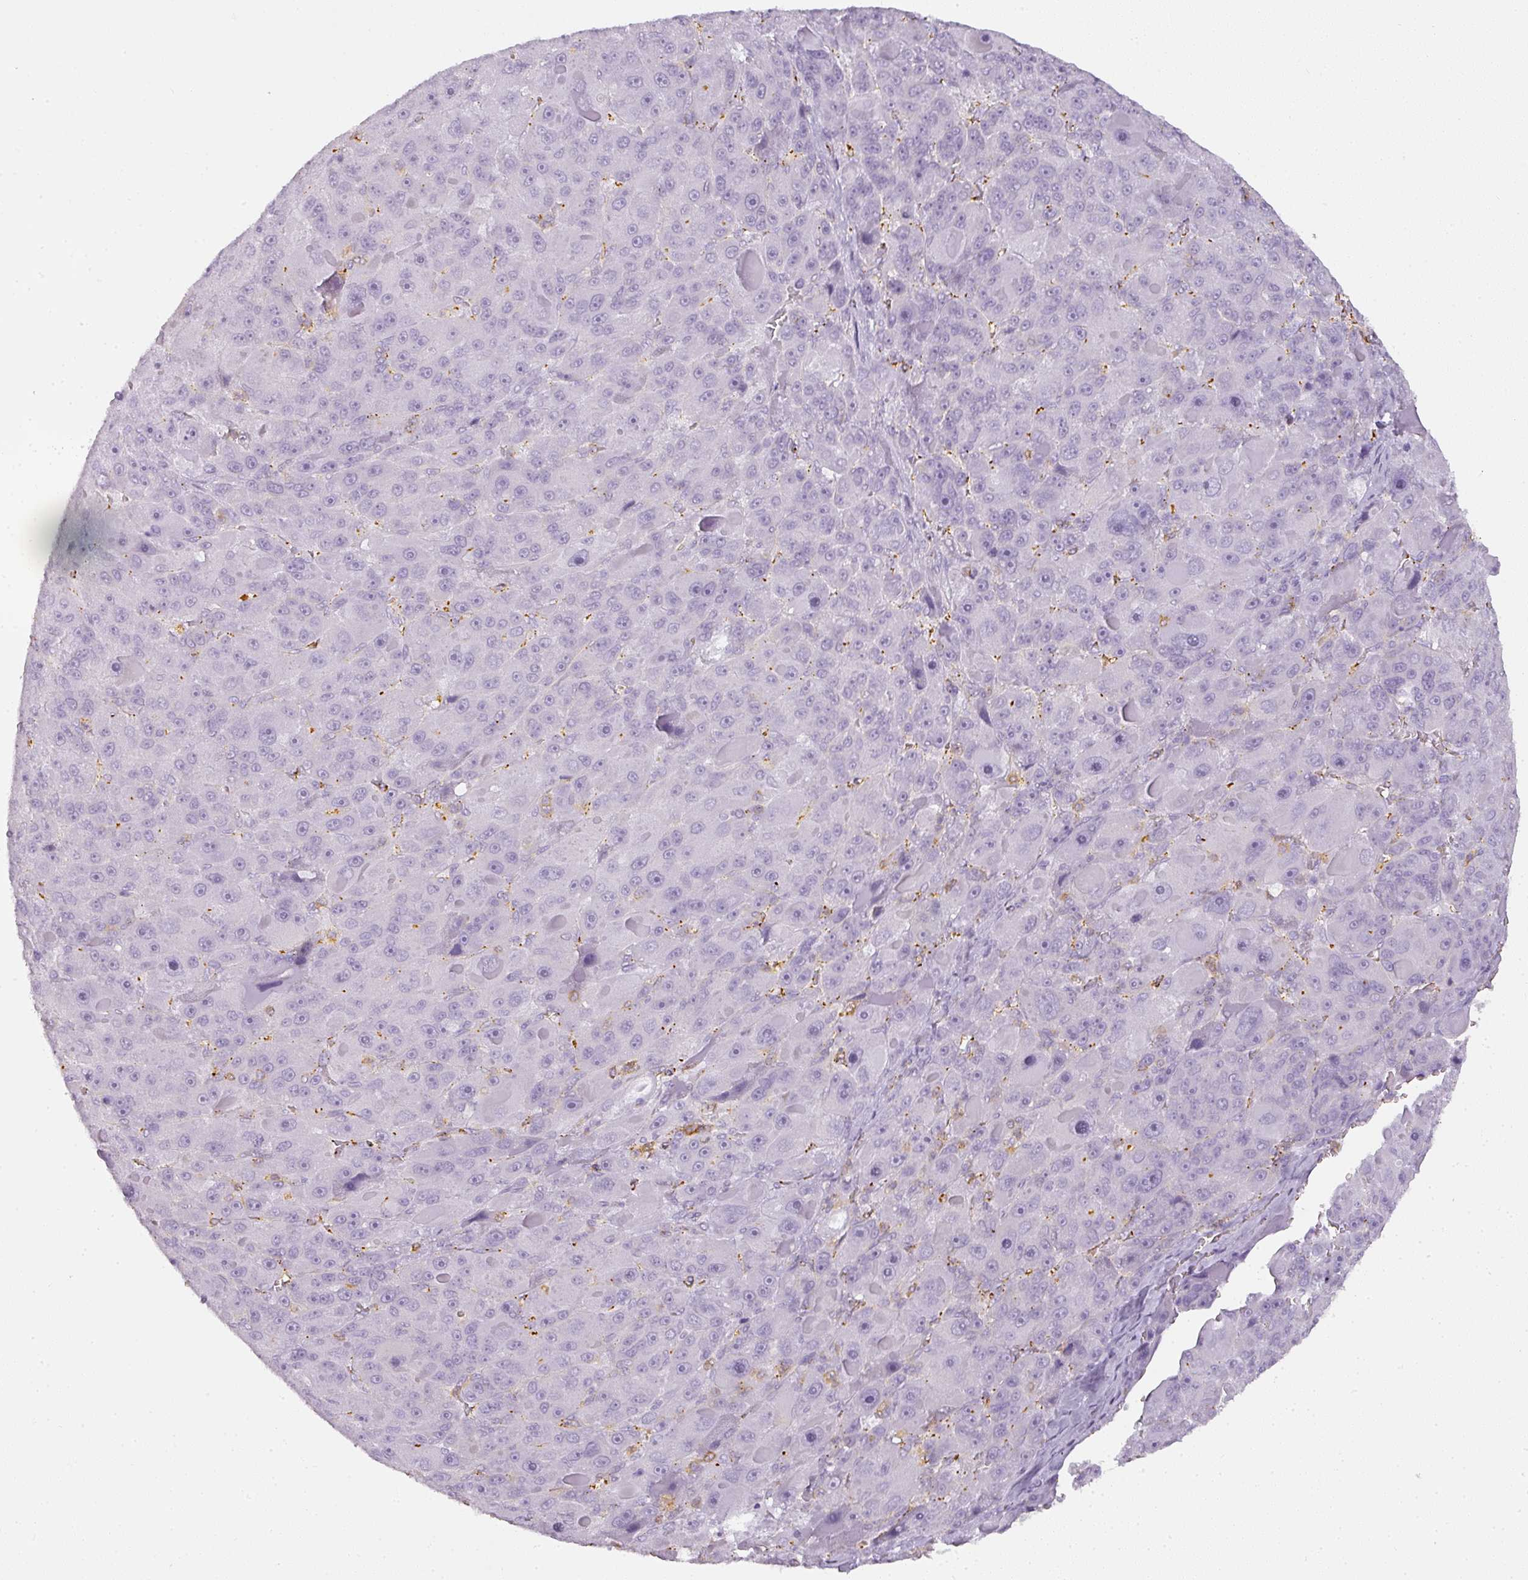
{"staining": {"intensity": "negative", "quantity": "none", "location": "none"}, "tissue": "liver cancer", "cell_type": "Tumor cells", "image_type": "cancer", "snomed": [{"axis": "morphology", "description": "Carcinoma, Hepatocellular, NOS"}, {"axis": "topography", "description": "Liver"}], "caption": "This is a histopathology image of immunohistochemistry (IHC) staining of liver cancer, which shows no staining in tumor cells. The staining is performed using DAB brown chromogen with nuclei counter-stained in using hematoxylin.", "gene": "TMEM42", "patient": {"sex": "male", "age": 76}}